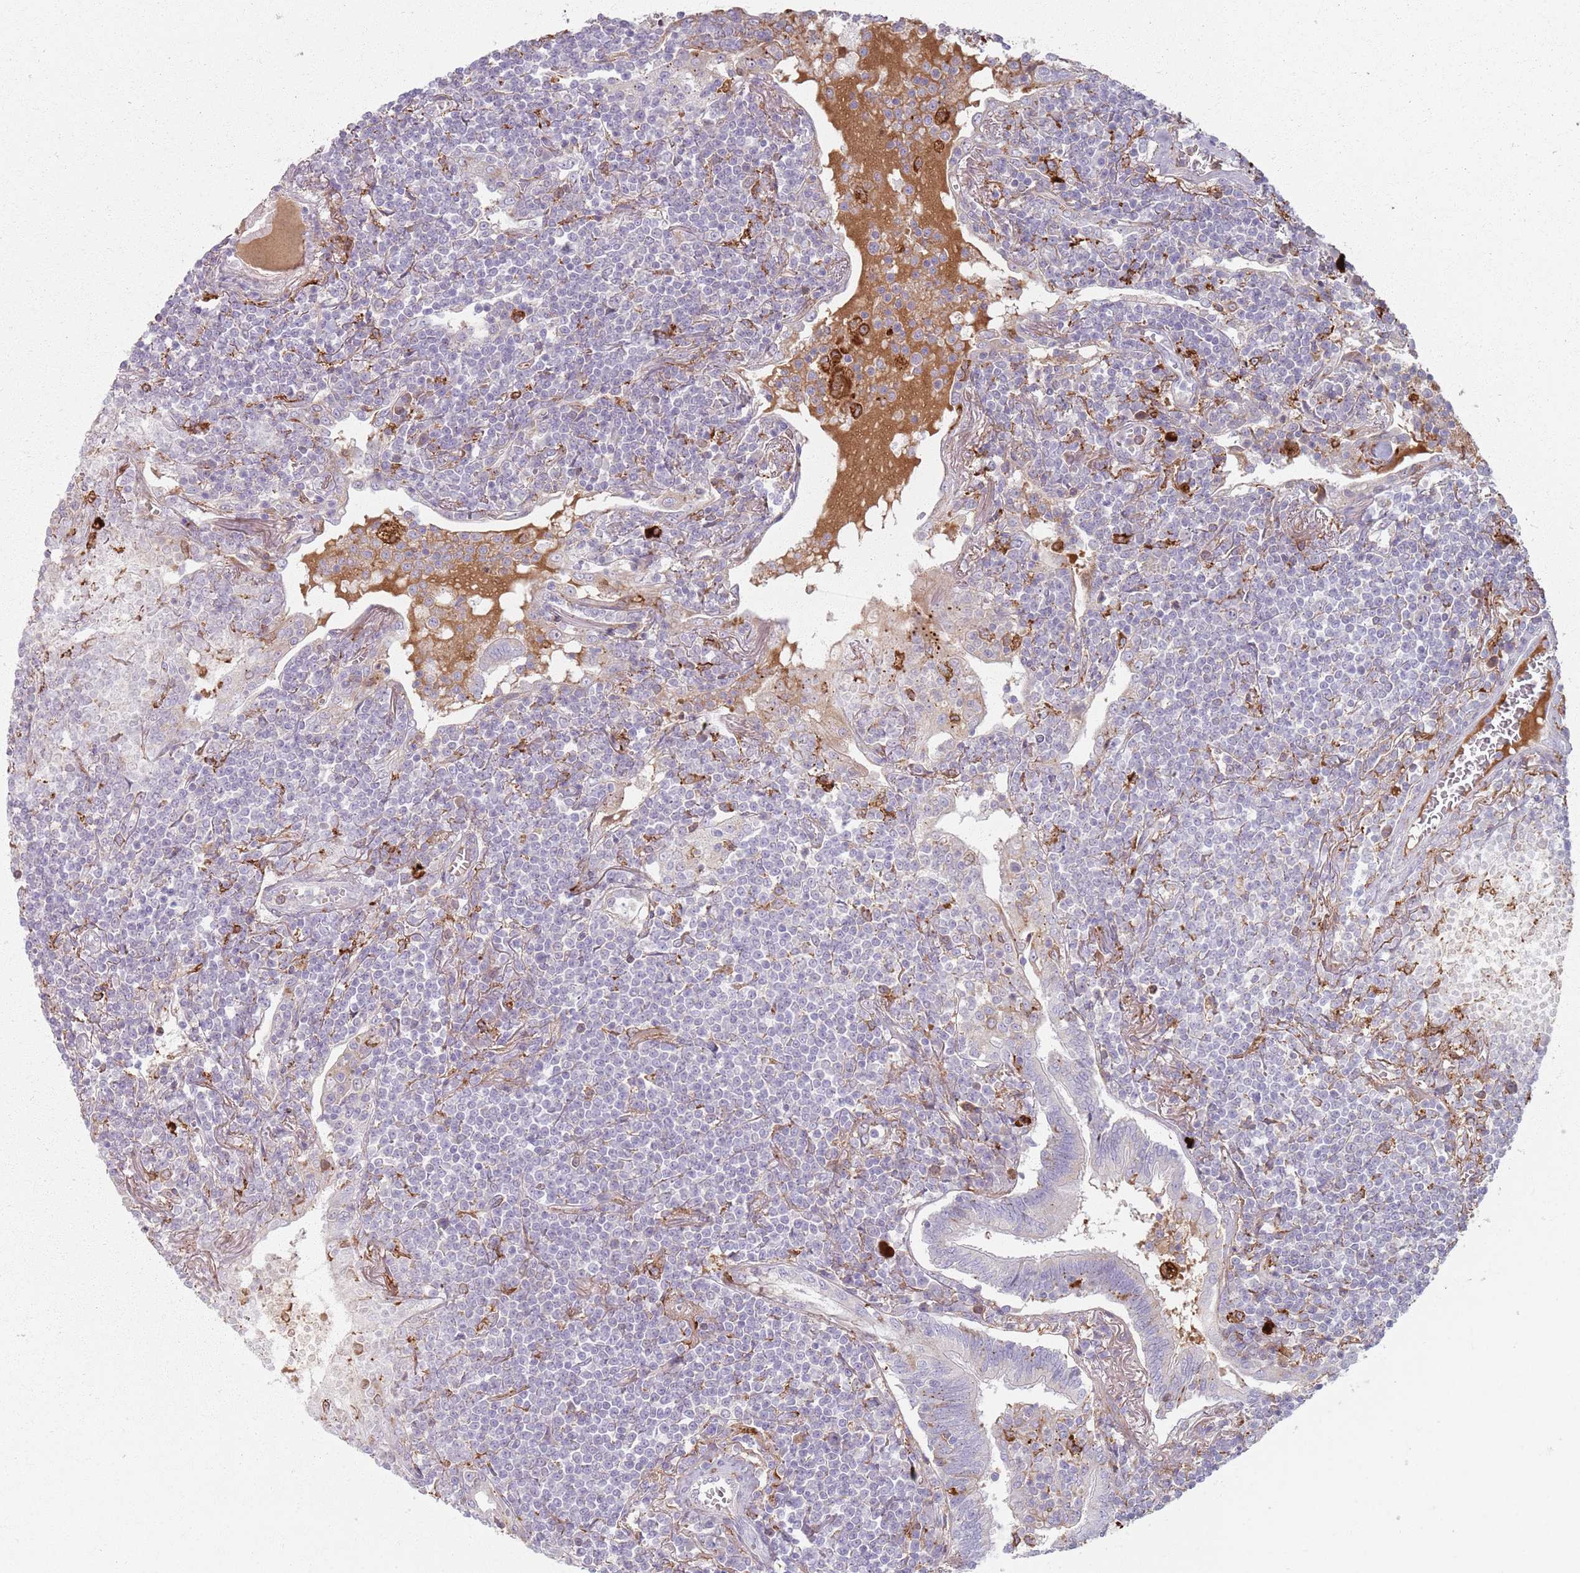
{"staining": {"intensity": "negative", "quantity": "none", "location": "none"}, "tissue": "lymphoma", "cell_type": "Tumor cells", "image_type": "cancer", "snomed": [{"axis": "morphology", "description": "Malignant lymphoma, non-Hodgkin's type, Low grade"}, {"axis": "topography", "description": "Lung"}], "caption": "Immunohistochemical staining of human lymphoma shows no significant staining in tumor cells.", "gene": "COLGALT1", "patient": {"sex": "female", "age": 71}}